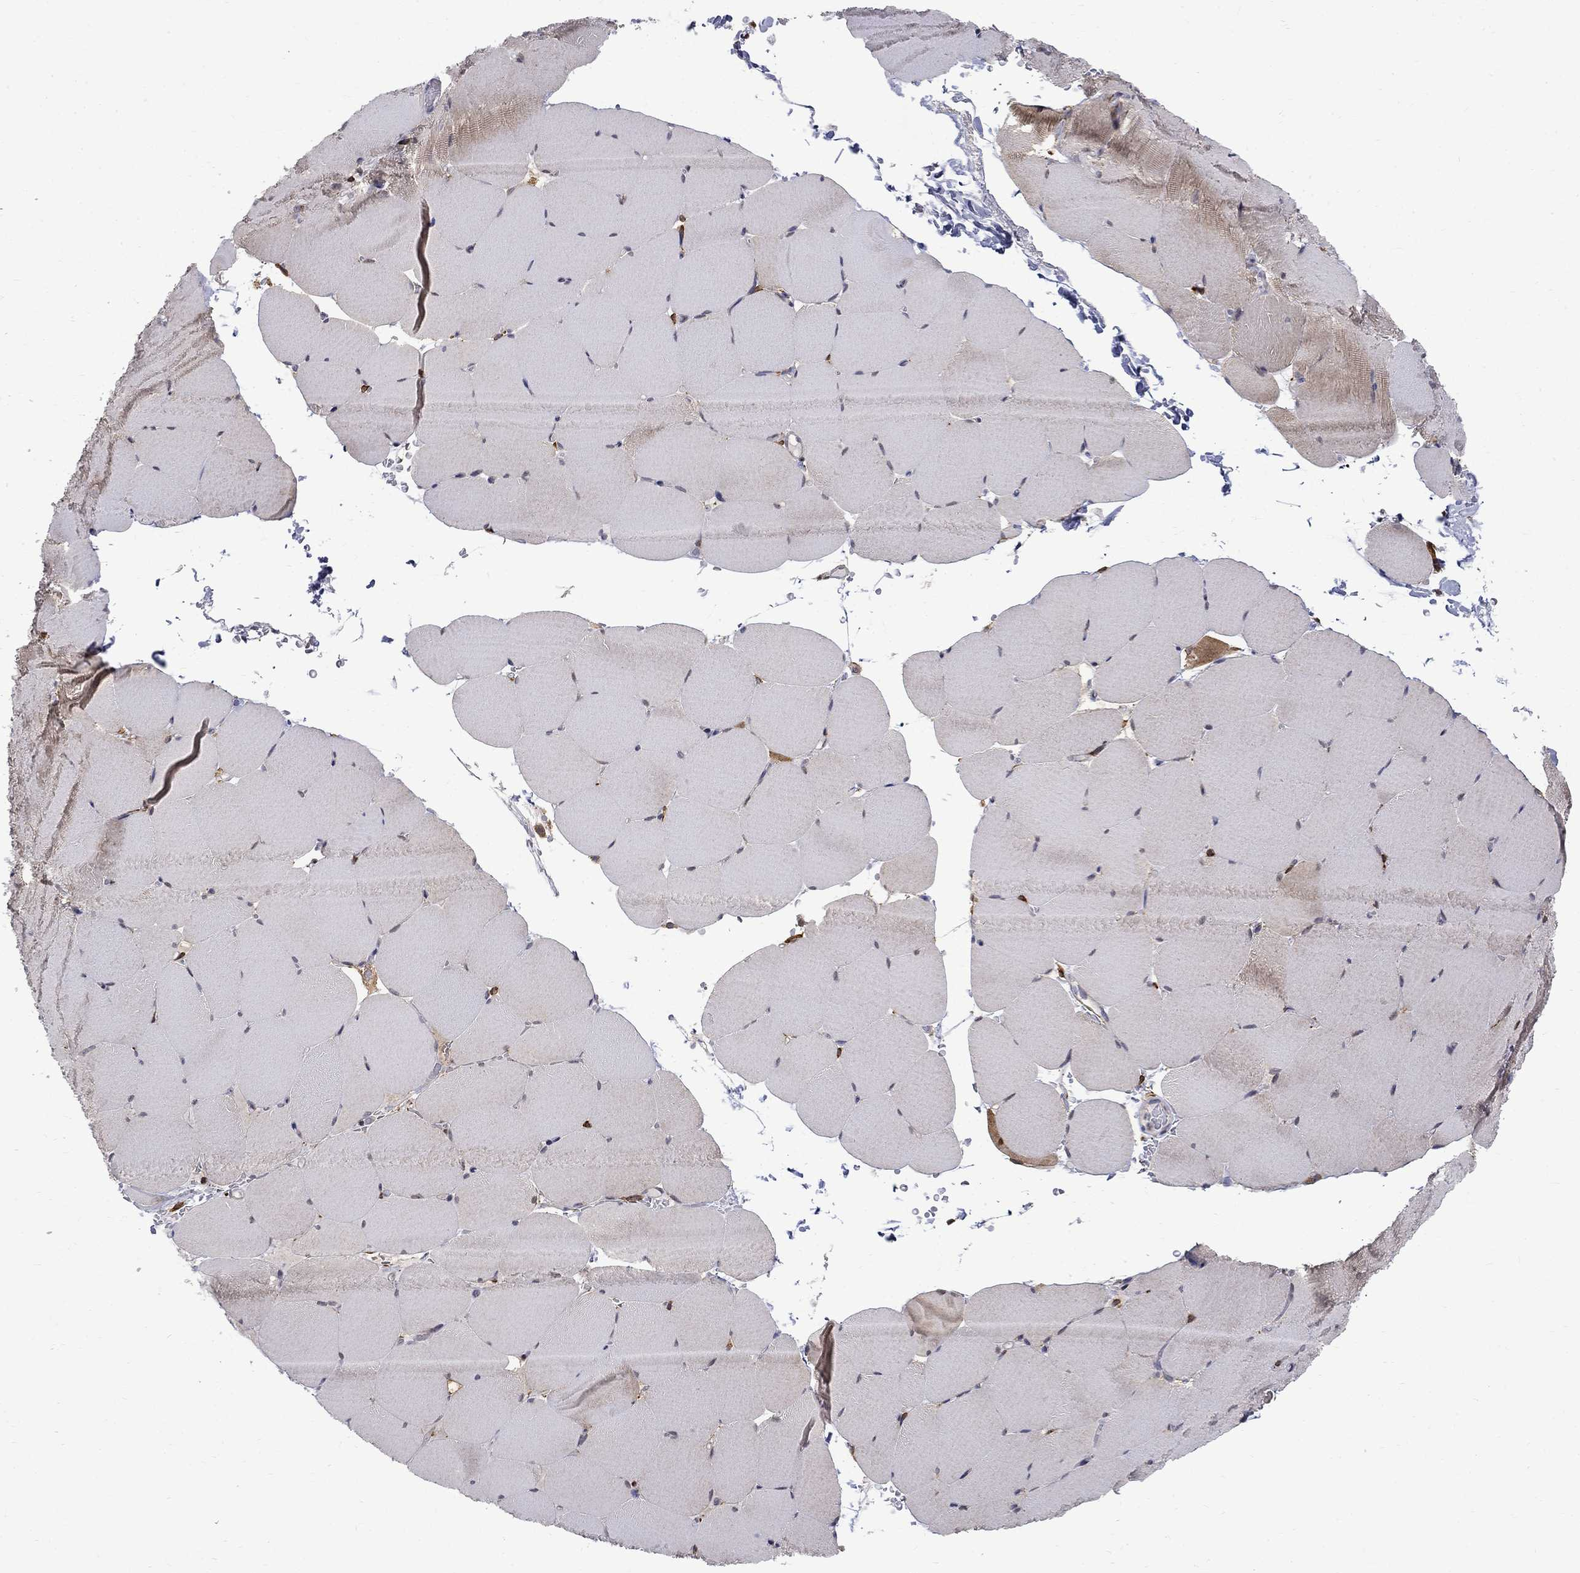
{"staining": {"intensity": "moderate", "quantity": "<25%", "location": "cytoplasmic/membranous"}, "tissue": "skeletal muscle", "cell_type": "Myocytes", "image_type": "normal", "snomed": [{"axis": "morphology", "description": "Normal tissue, NOS"}, {"axis": "topography", "description": "Skeletal muscle"}], "caption": "Immunohistochemistry (IHC) of unremarkable human skeletal muscle shows low levels of moderate cytoplasmic/membranous expression in about <25% of myocytes.", "gene": "PCBP2", "patient": {"sex": "female", "age": 37}}